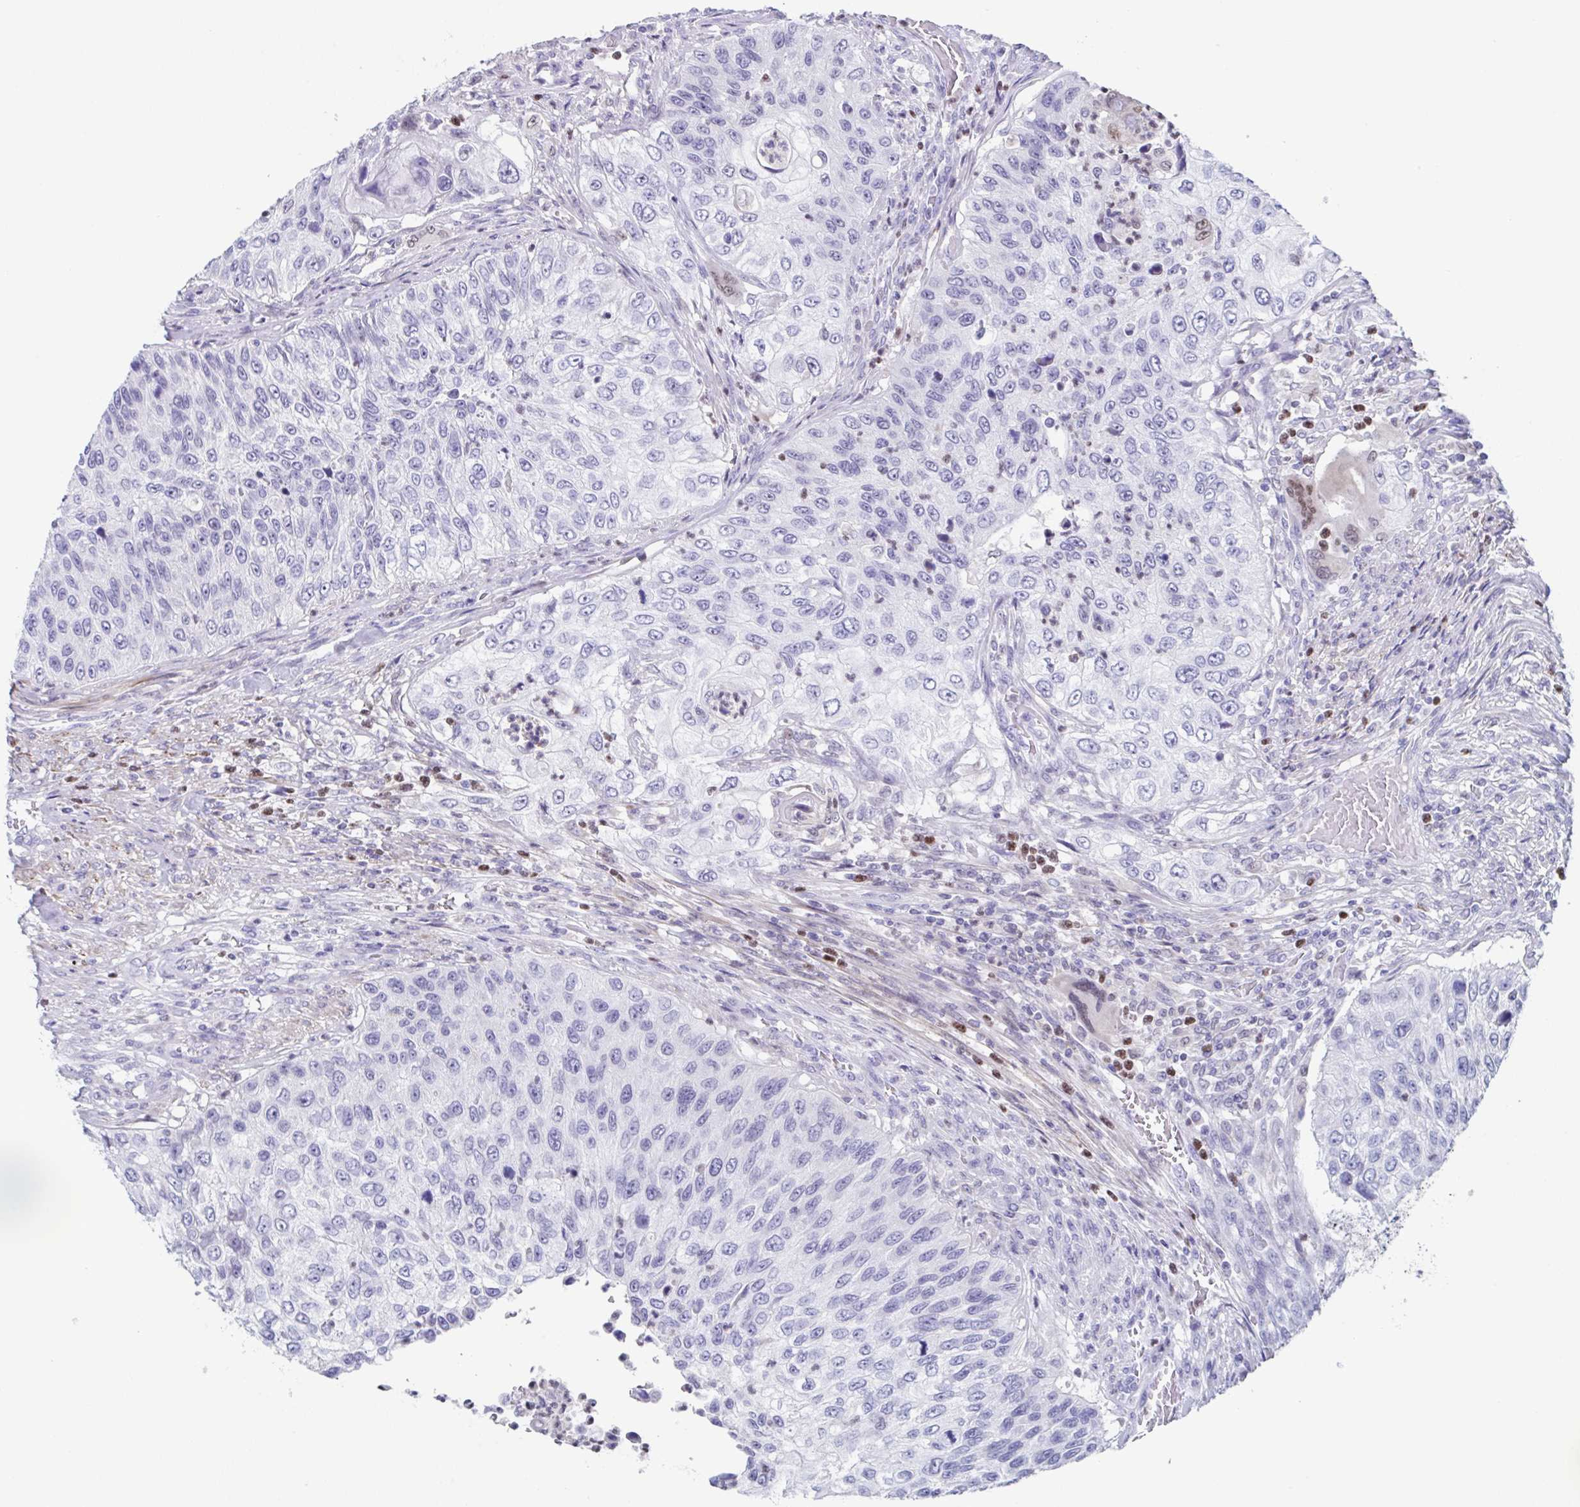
{"staining": {"intensity": "negative", "quantity": "none", "location": "none"}, "tissue": "urothelial cancer", "cell_type": "Tumor cells", "image_type": "cancer", "snomed": [{"axis": "morphology", "description": "Urothelial carcinoma, High grade"}, {"axis": "topography", "description": "Urinary bladder"}], "caption": "The micrograph reveals no significant staining in tumor cells of high-grade urothelial carcinoma. (Stains: DAB (3,3'-diaminobenzidine) IHC with hematoxylin counter stain, Microscopy: brightfield microscopy at high magnification).", "gene": "PBOV1", "patient": {"sex": "female", "age": 60}}